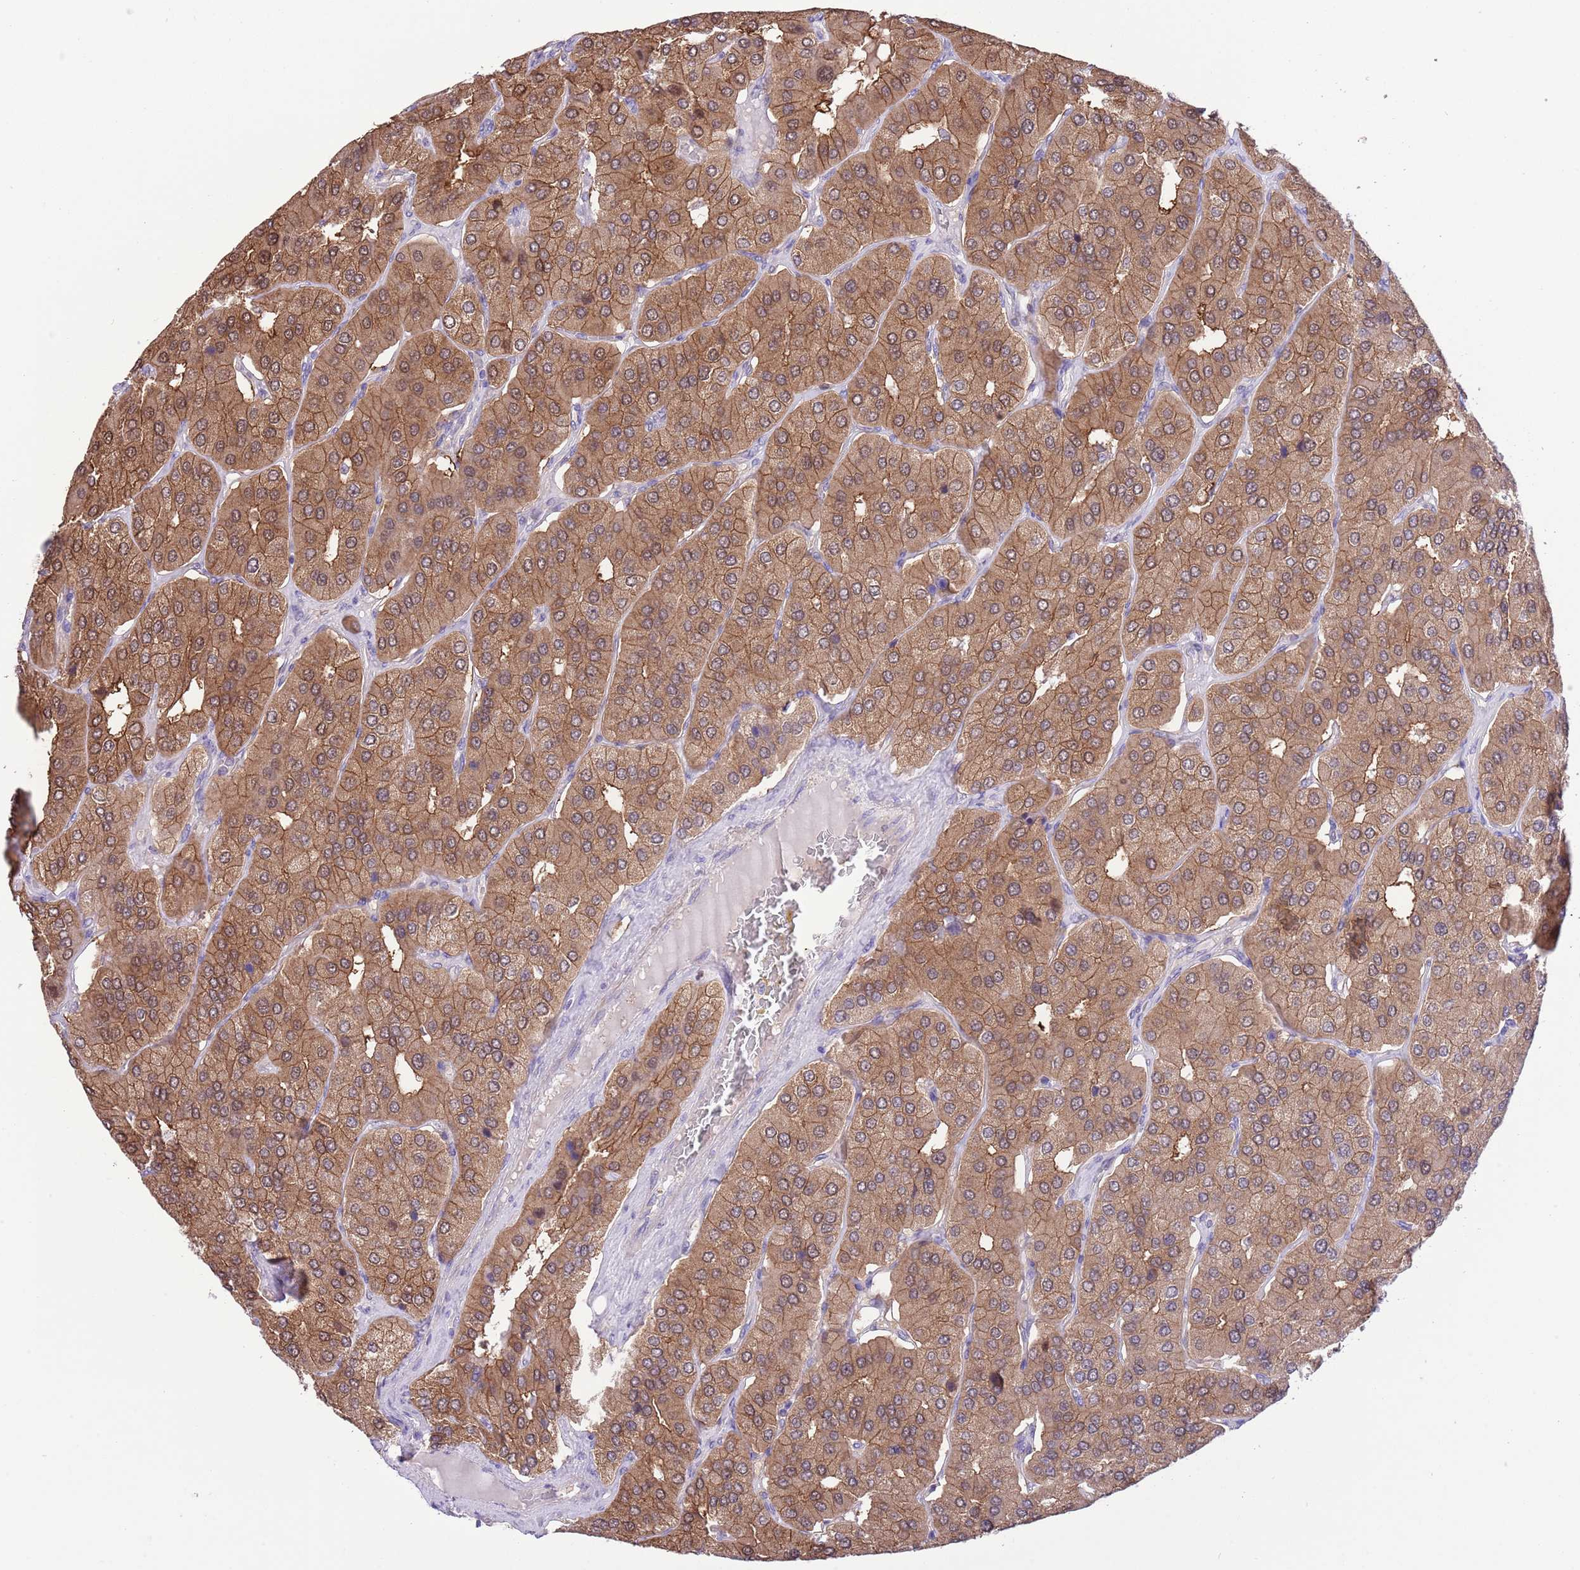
{"staining": {"intensity": "moderate", "quantity": ">75%", "location": "cytoplasmic/membranous"}, "tissue": "parathyroid gland", "cell_type": "Glandular cells", "image_type": "normal", "snomed": [{"axis": "morphology", "description": "Normal tissue, NOS"}, {"axis": "morphology", "description": "Adenoma, NOS"}, {"axis": "topography", "description": "Parathyroid gland"}], "caption": "Protein analysis of benign parathyroid gland reveals moderate cytoplasmic/membranous expression in approximately >75% of glandular cells. The staining was performed using DAB (3,3'-diaminobenzidine) to visualize the protein expression in brown, while the nuclei were stained in blue with hematoxylin (Magnification: 20x).", "gene": "PRR32", "patient": {"sex": "female", "age": 86}}